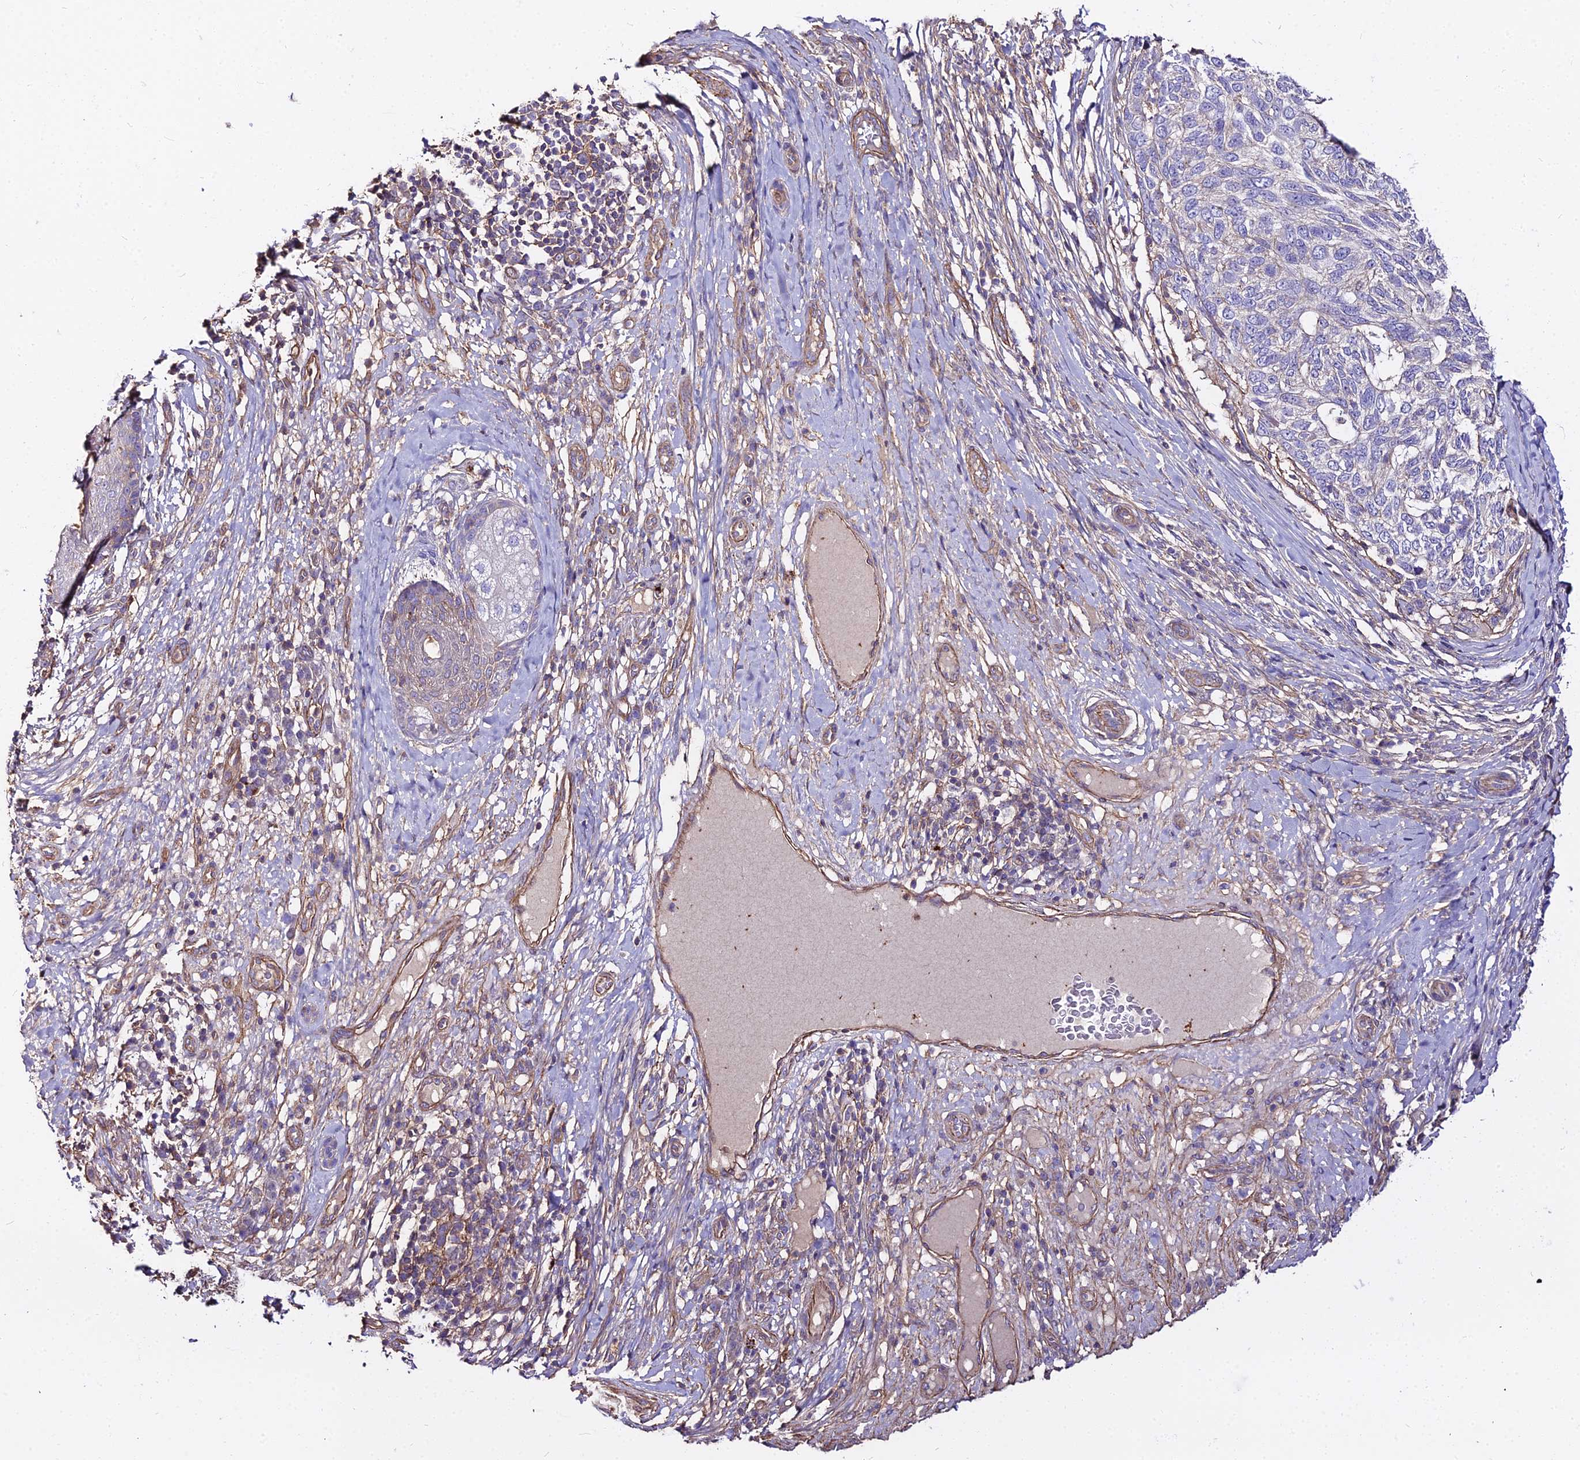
{"staining": {"intensity": "negative", "quantity": "none", "location": "none"}, "tissue": "skin cancer", "cell_type": "Tumor cells", "image_type": "cancer", "snomed": [{"axis": "morphology", "description": "Basal cell carcinoma"}, {"axis": "topography", "description": "Skin"}], "caption": "The image shows no significant positivity in tumor cells of basal cell carcinoma (skin). (DAB immunohistochemistry, high magnification).", "gene": "GLYAT", "patient": {"sex": "female", "age": 65}}